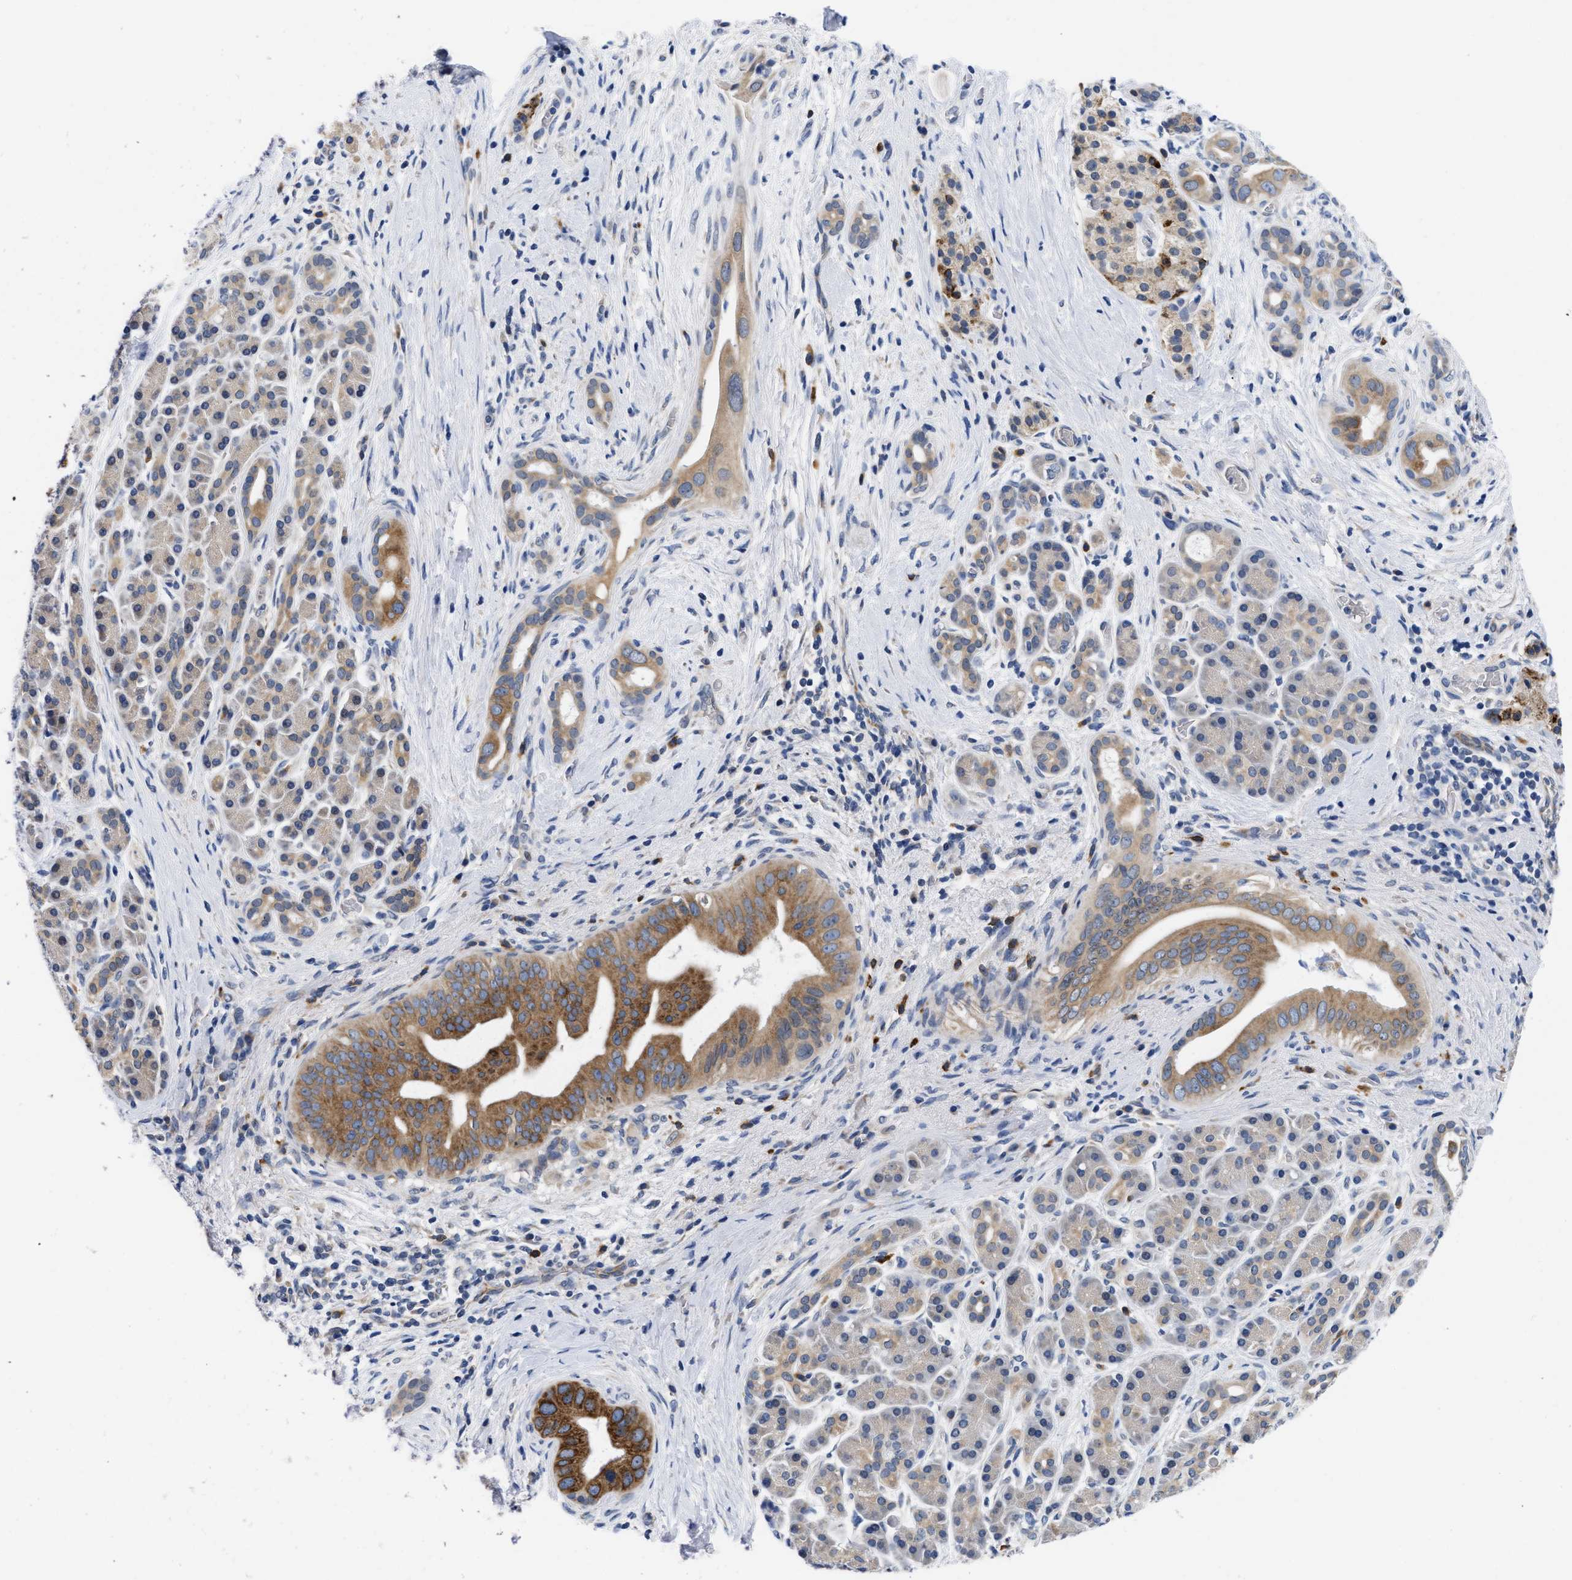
{"staining": {"intensity": "strong", "quantity": ">75%", "location": "cytoplasmic/membranous"}, "tissue": "pancreatic cancer", "cell_type": "Tumor cells", "image_type": "cancer", "snomed": [{"axis": "morphology", "description": "Adenocarcinoma, NOS"}, {"axis": "topography", "description": "Pancreas"}], "caption": "Protein expression analysis of pancreatic adenocarcinoma demonstrates strong cytoplasmic/membranous expression in about >75% of tumor cells.", "gene": "RINT1", "patient": {"sex": "male", "age": 55}}